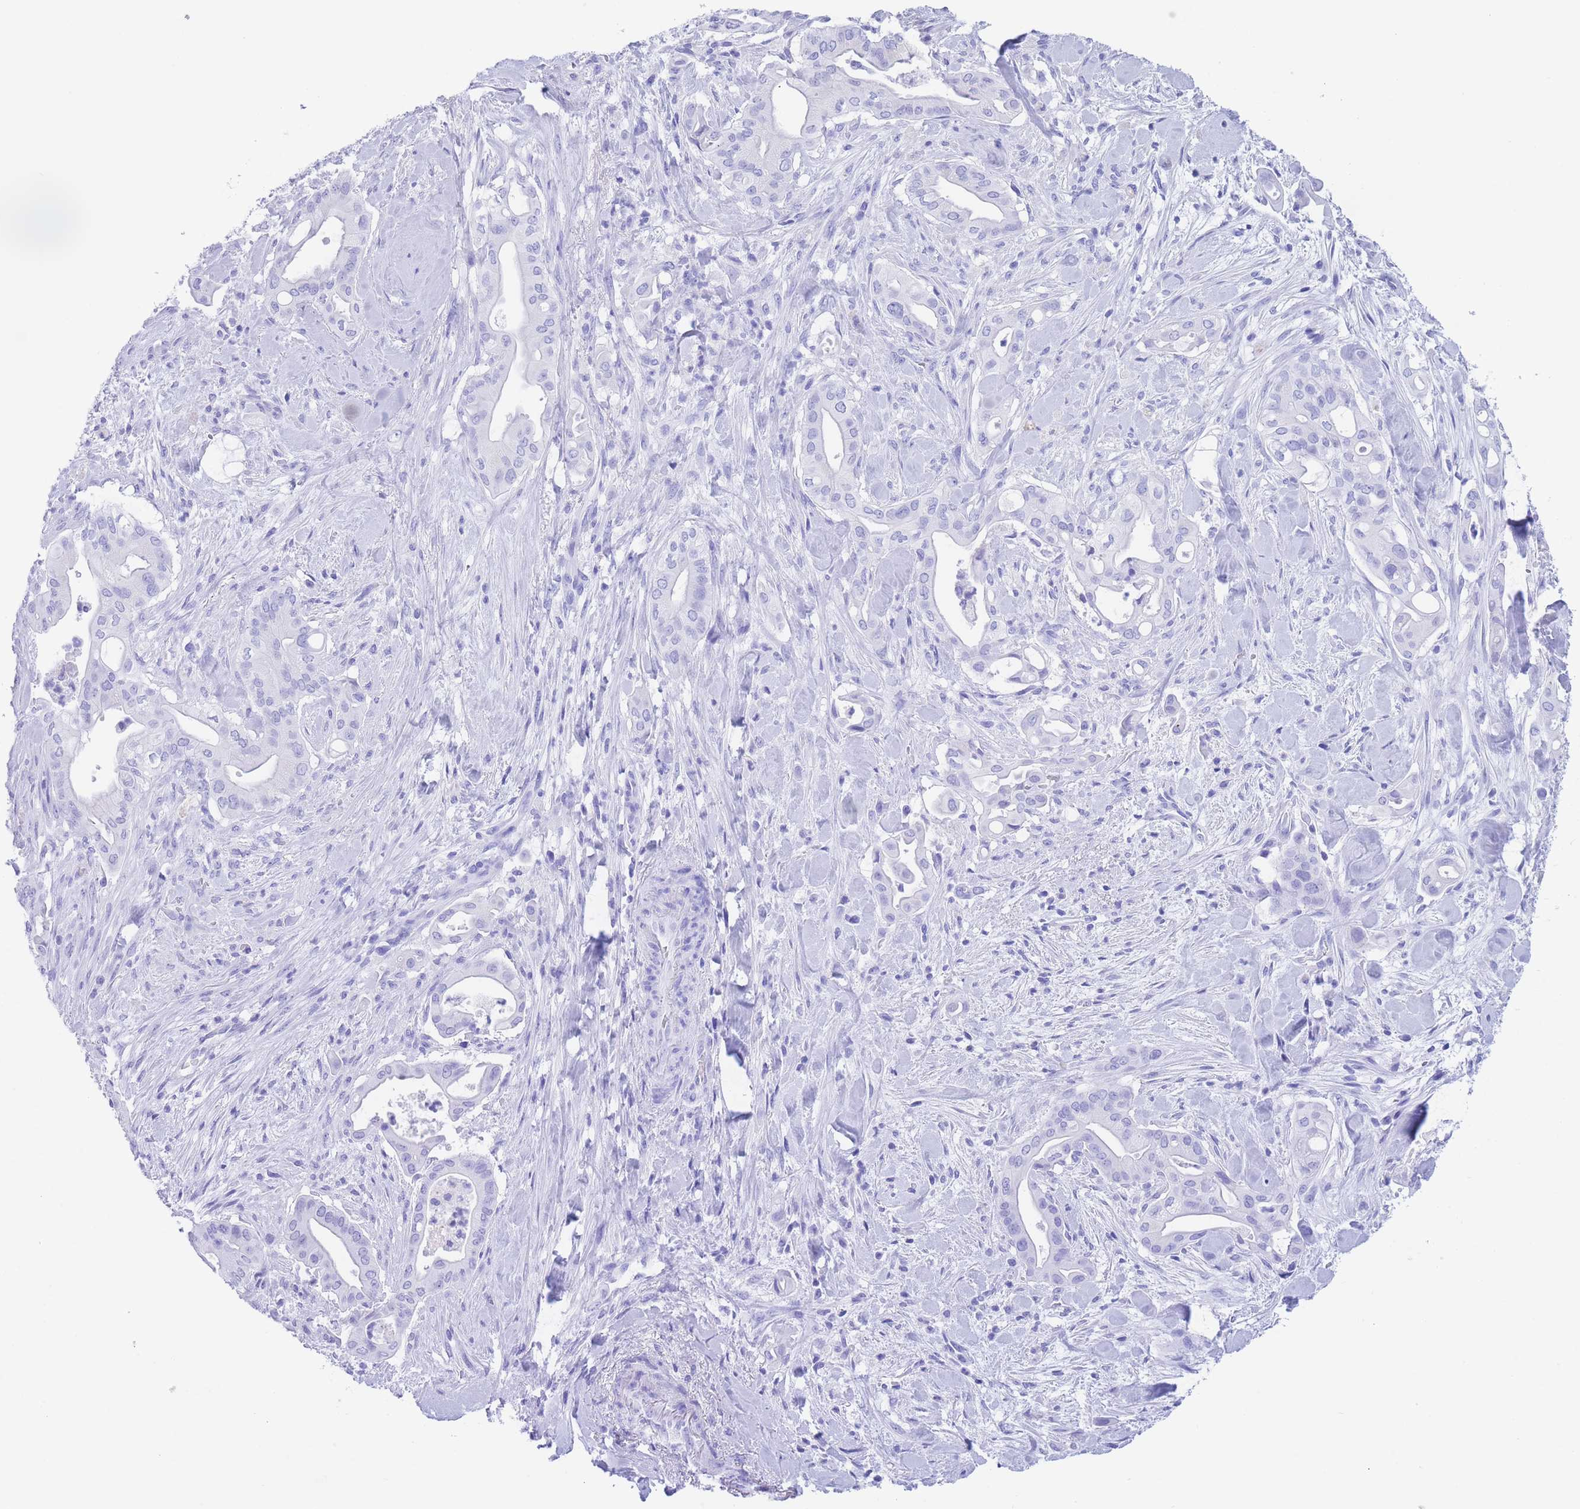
{"staining": {"intensity": "negative", "quantity": "none", "location": "none"}, "tissue": "liver cancer", "cell_type": "Tumor cells", "image_type": "cancer", "snomed": [{"axis": "morphology", "description": "Cholangiocarcinoma"}, {"axis": "topography", "description": "Liver"}], "caption": "Protein analysis of liver cholangiocarcinoma shows no significant positivity in tumor cells. The staining was performed using DAB (3,3'-diaminobenzidine) to visualize the protein expression in brown, while the nuclei were stained in blue with hematoxylin (Magnification: 20x).", "gene": "SLCO1B3", "patient": {"sex": "female", "age": 68}}